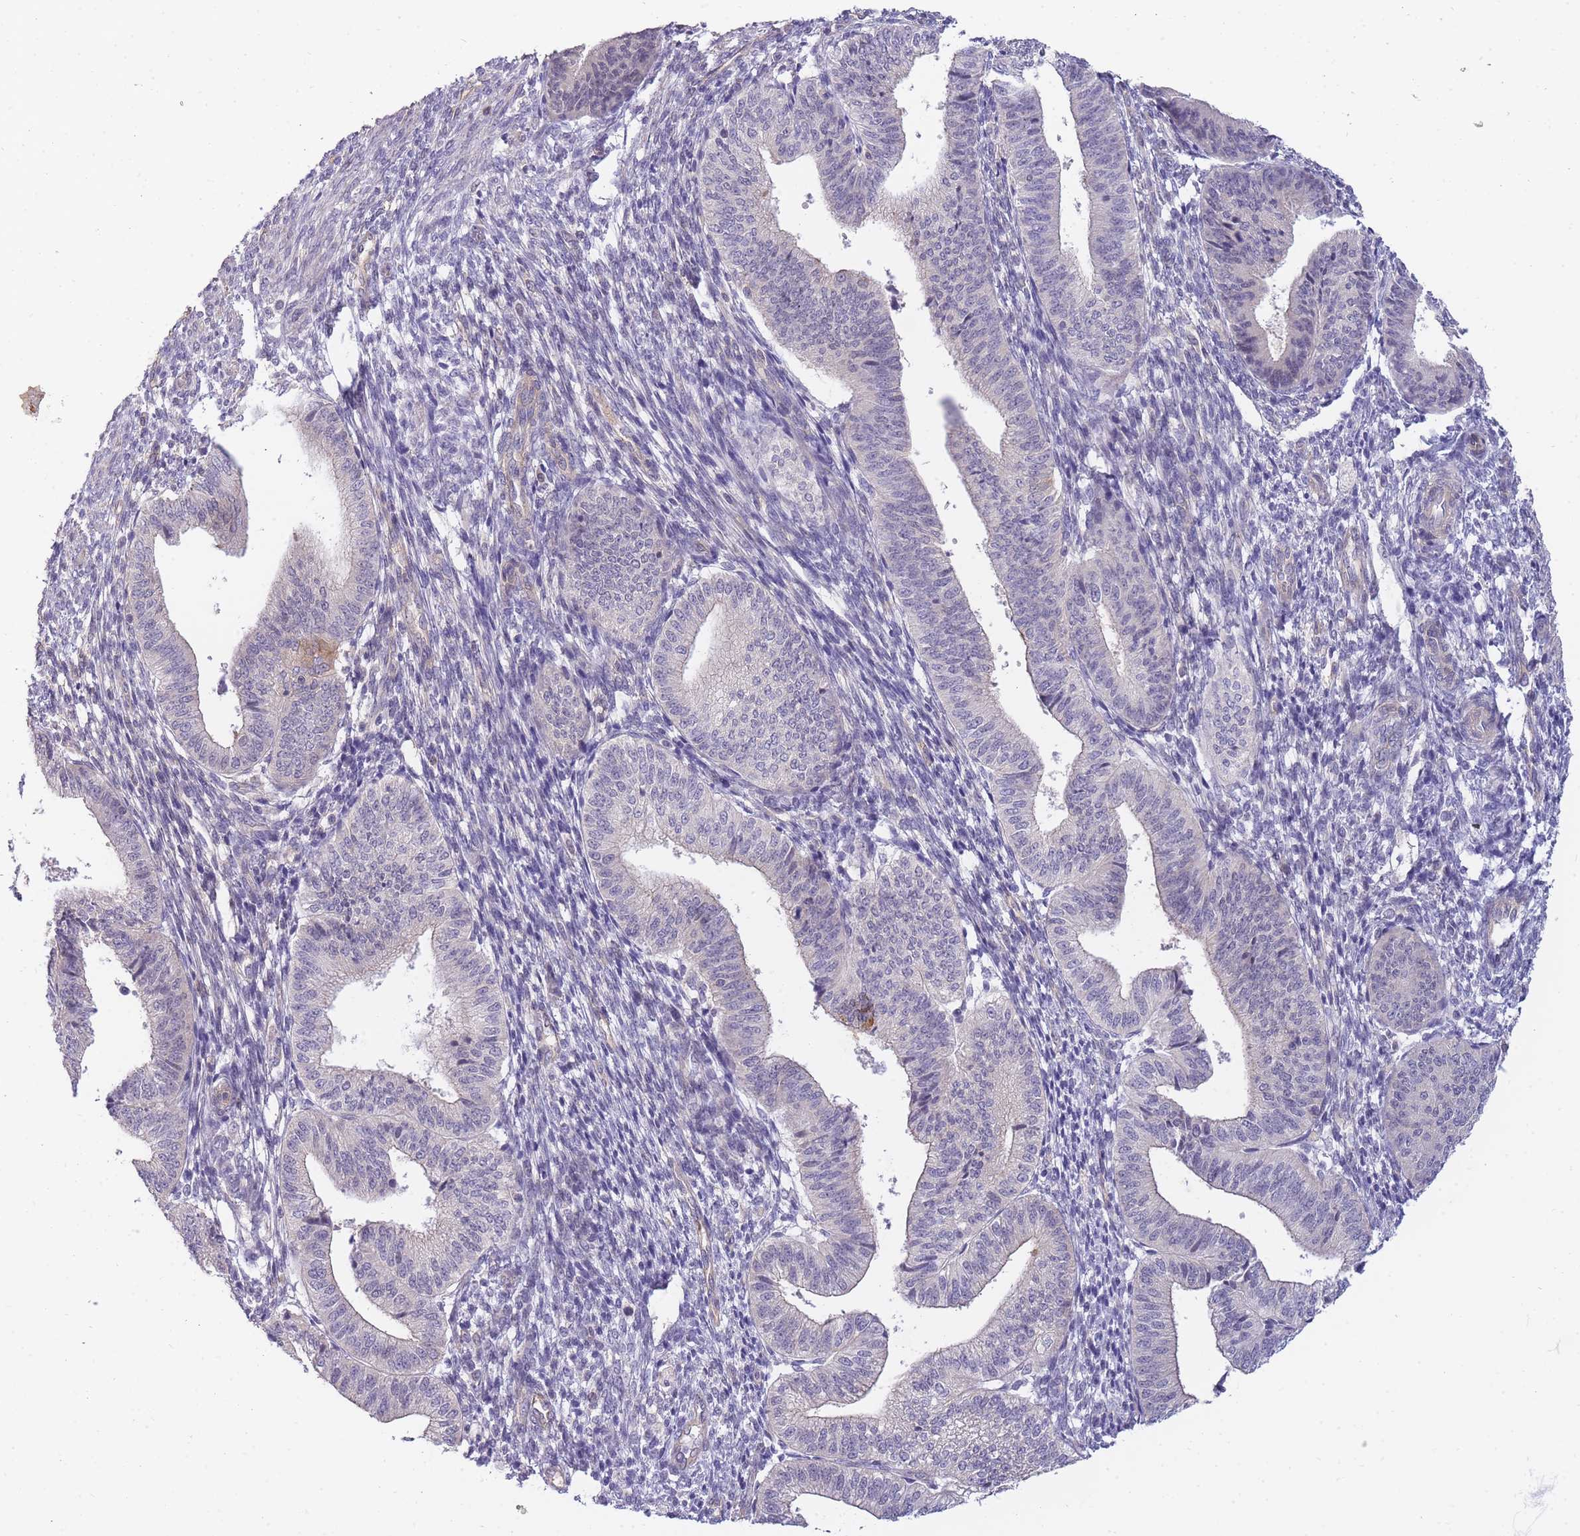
{"staining": {"intensity": "negative", "quantity": "none", "location": "none"}, "tissue": "endometrium", "cell_type": "Cells in endometrial stroma", "image_type": "normal", "snomed": [{"axis": "morphology", "description": "Normal tissue, NOS"}, {"axis": "topography", "description": "Endometrium"}], "caption": "DAB immunohistochemical staining of unremarkable endometrium demonstrates no significant staining in cells in endometrial stroma.", "gene": "SMC6", "patient": {"sex": "female", "age": 34}}